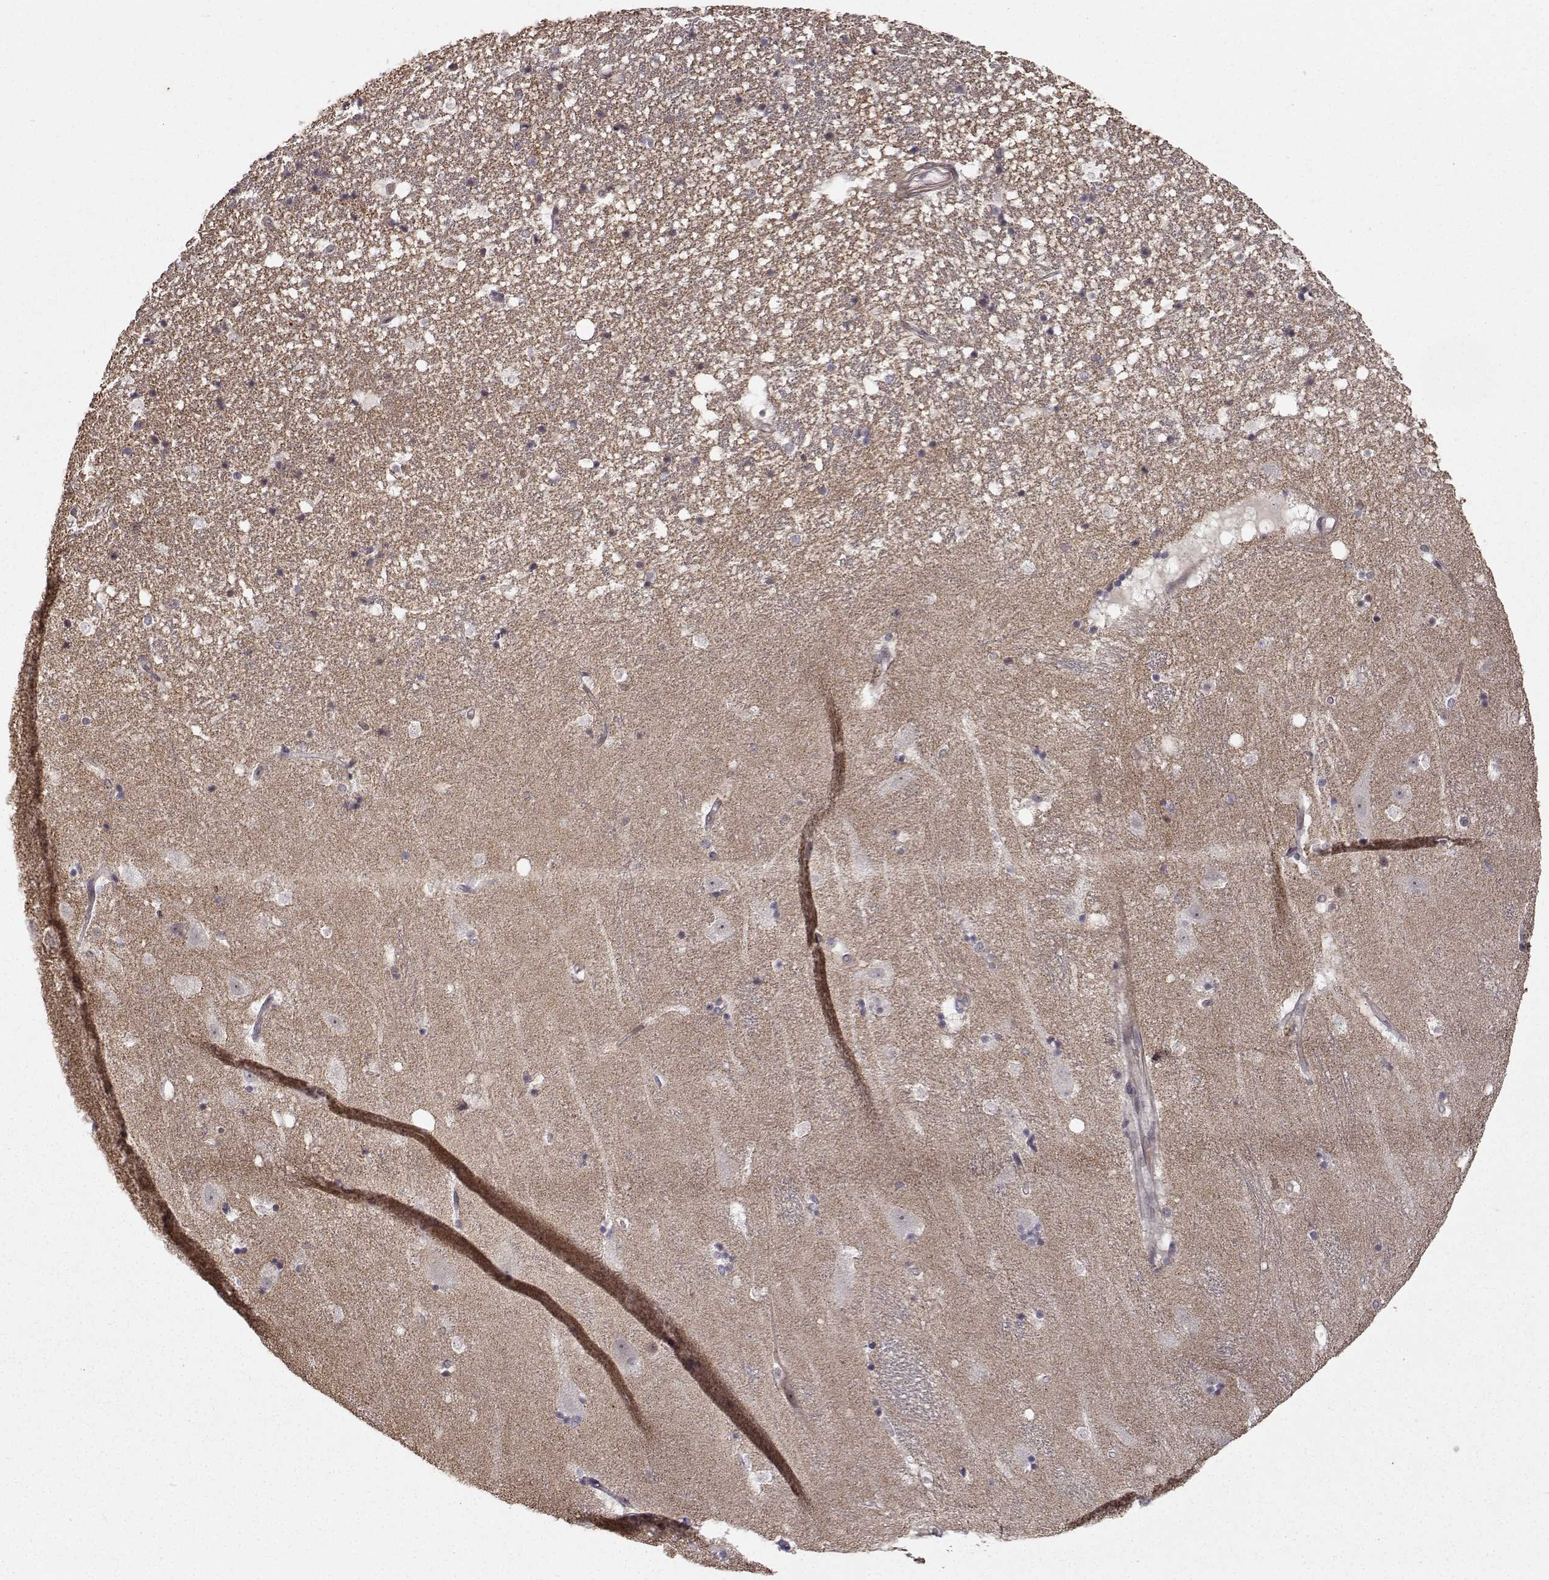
{"staining": {"intensity": "negative", "quantity": "none", "location": "none"}, "tissue": "hippocampus", "cell_type": "Glial cells", "image_type": "normal", "snomed": [{"axis": "morphology", "description": "Normal tissue, NOS"}, {"axis": "topography", "description": "Hippocampus"}], "caption": "A high-resolution image shows immunohistochemistry (IHC) staining of normal hippocampus, which demonstrates no significant positivity in glial cells.", "gene": "APC", "patient": {"sex": "male", "age": 49}}